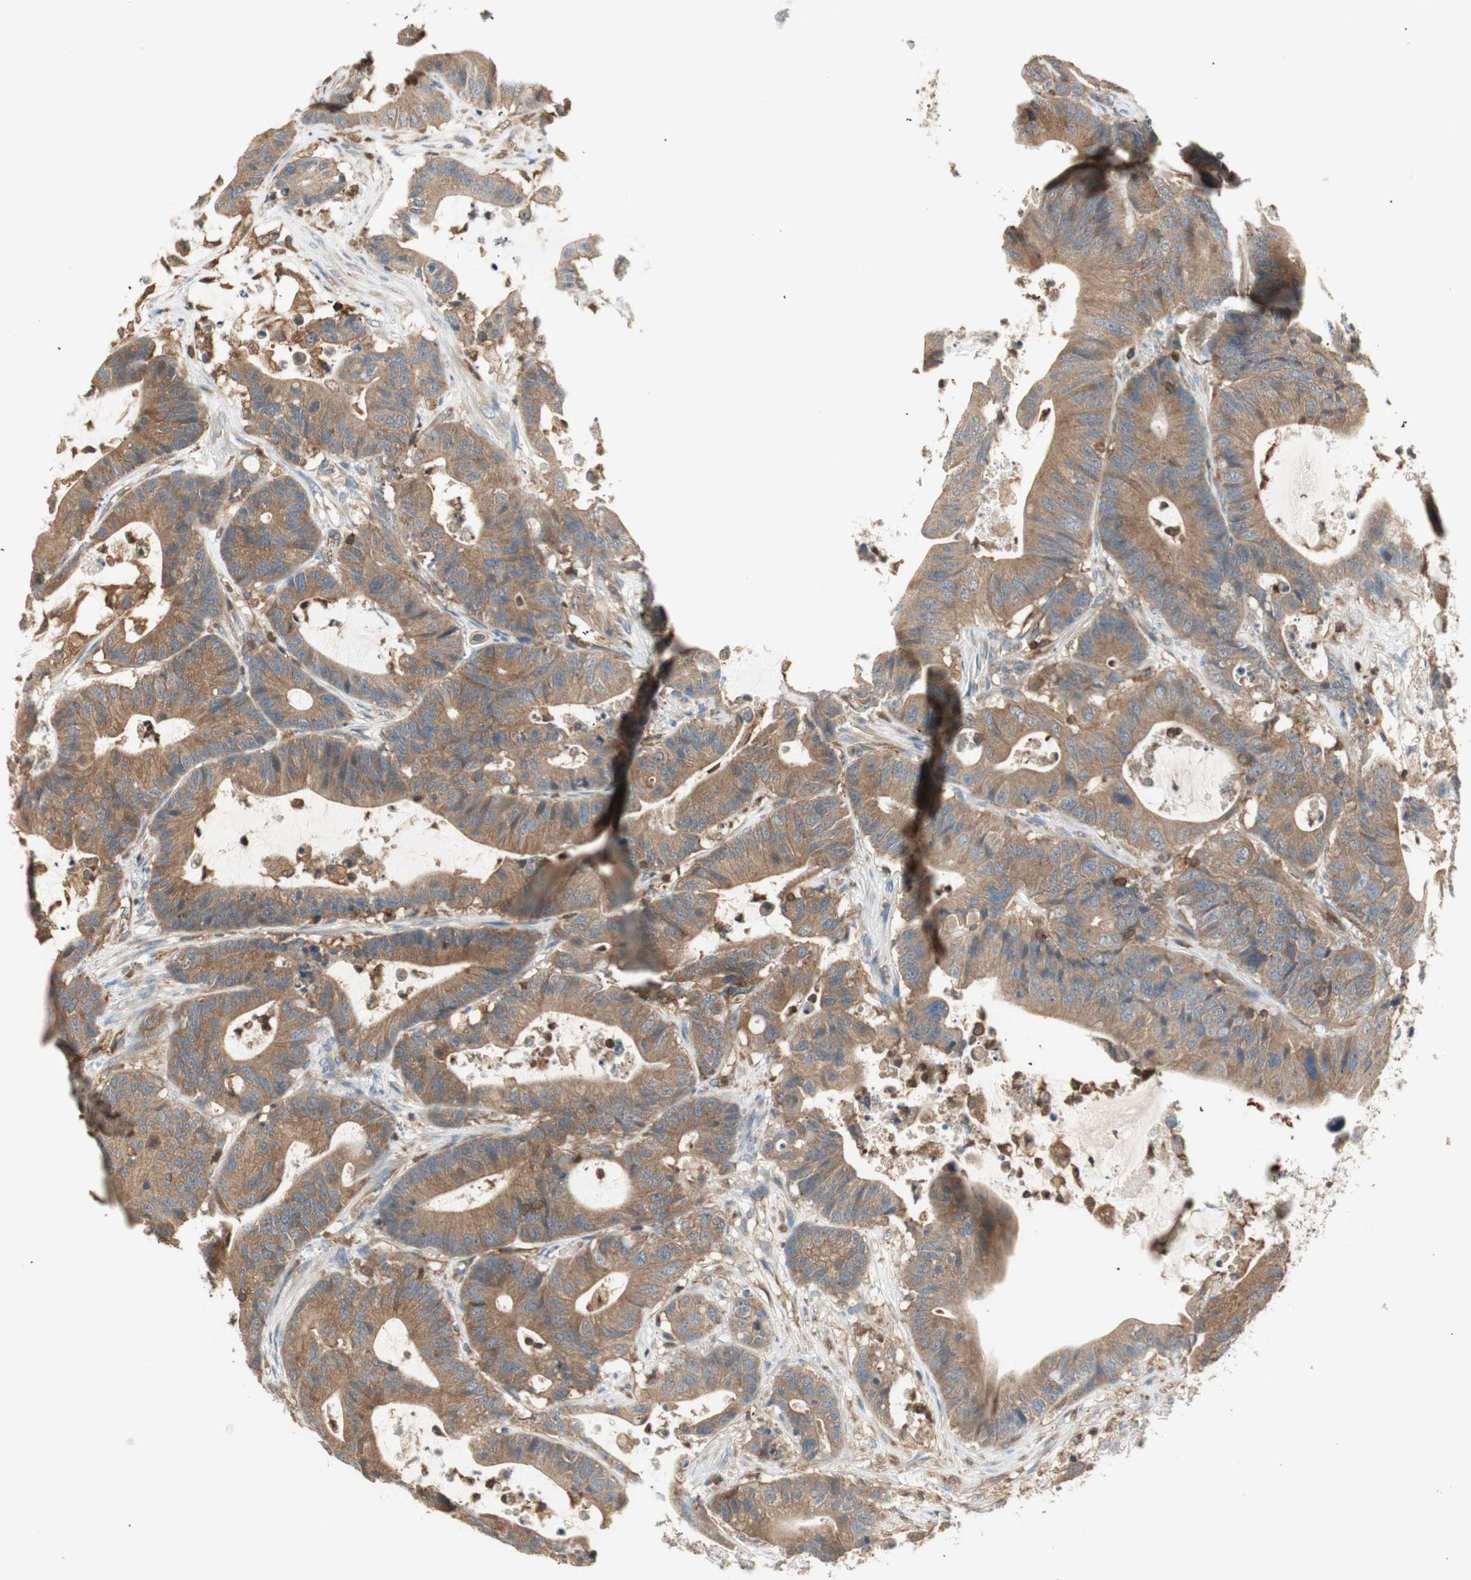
{"staining": {"intensity": "moderate", "quantity": ">75%", "location": "cytoplasmic/membranous"}, "tissue": "colorectal cancer", "cell_type": "Tumor cells", "image_type": "cancer", "snomed": [{"axis": "morphology", "description": "Adenocarcinoma, NOS"}, {"axis": "topography", "description": "Colon"}], "caption": "This image demonstrates immunohistochemistry (IHC) staining of colorectal cancer, with medium moderate cytoplasmic/membranous staining in approximately >75% of tumor cells.", "gene": "CRLF3", "patient": {"sex": "female", "age": 84}}